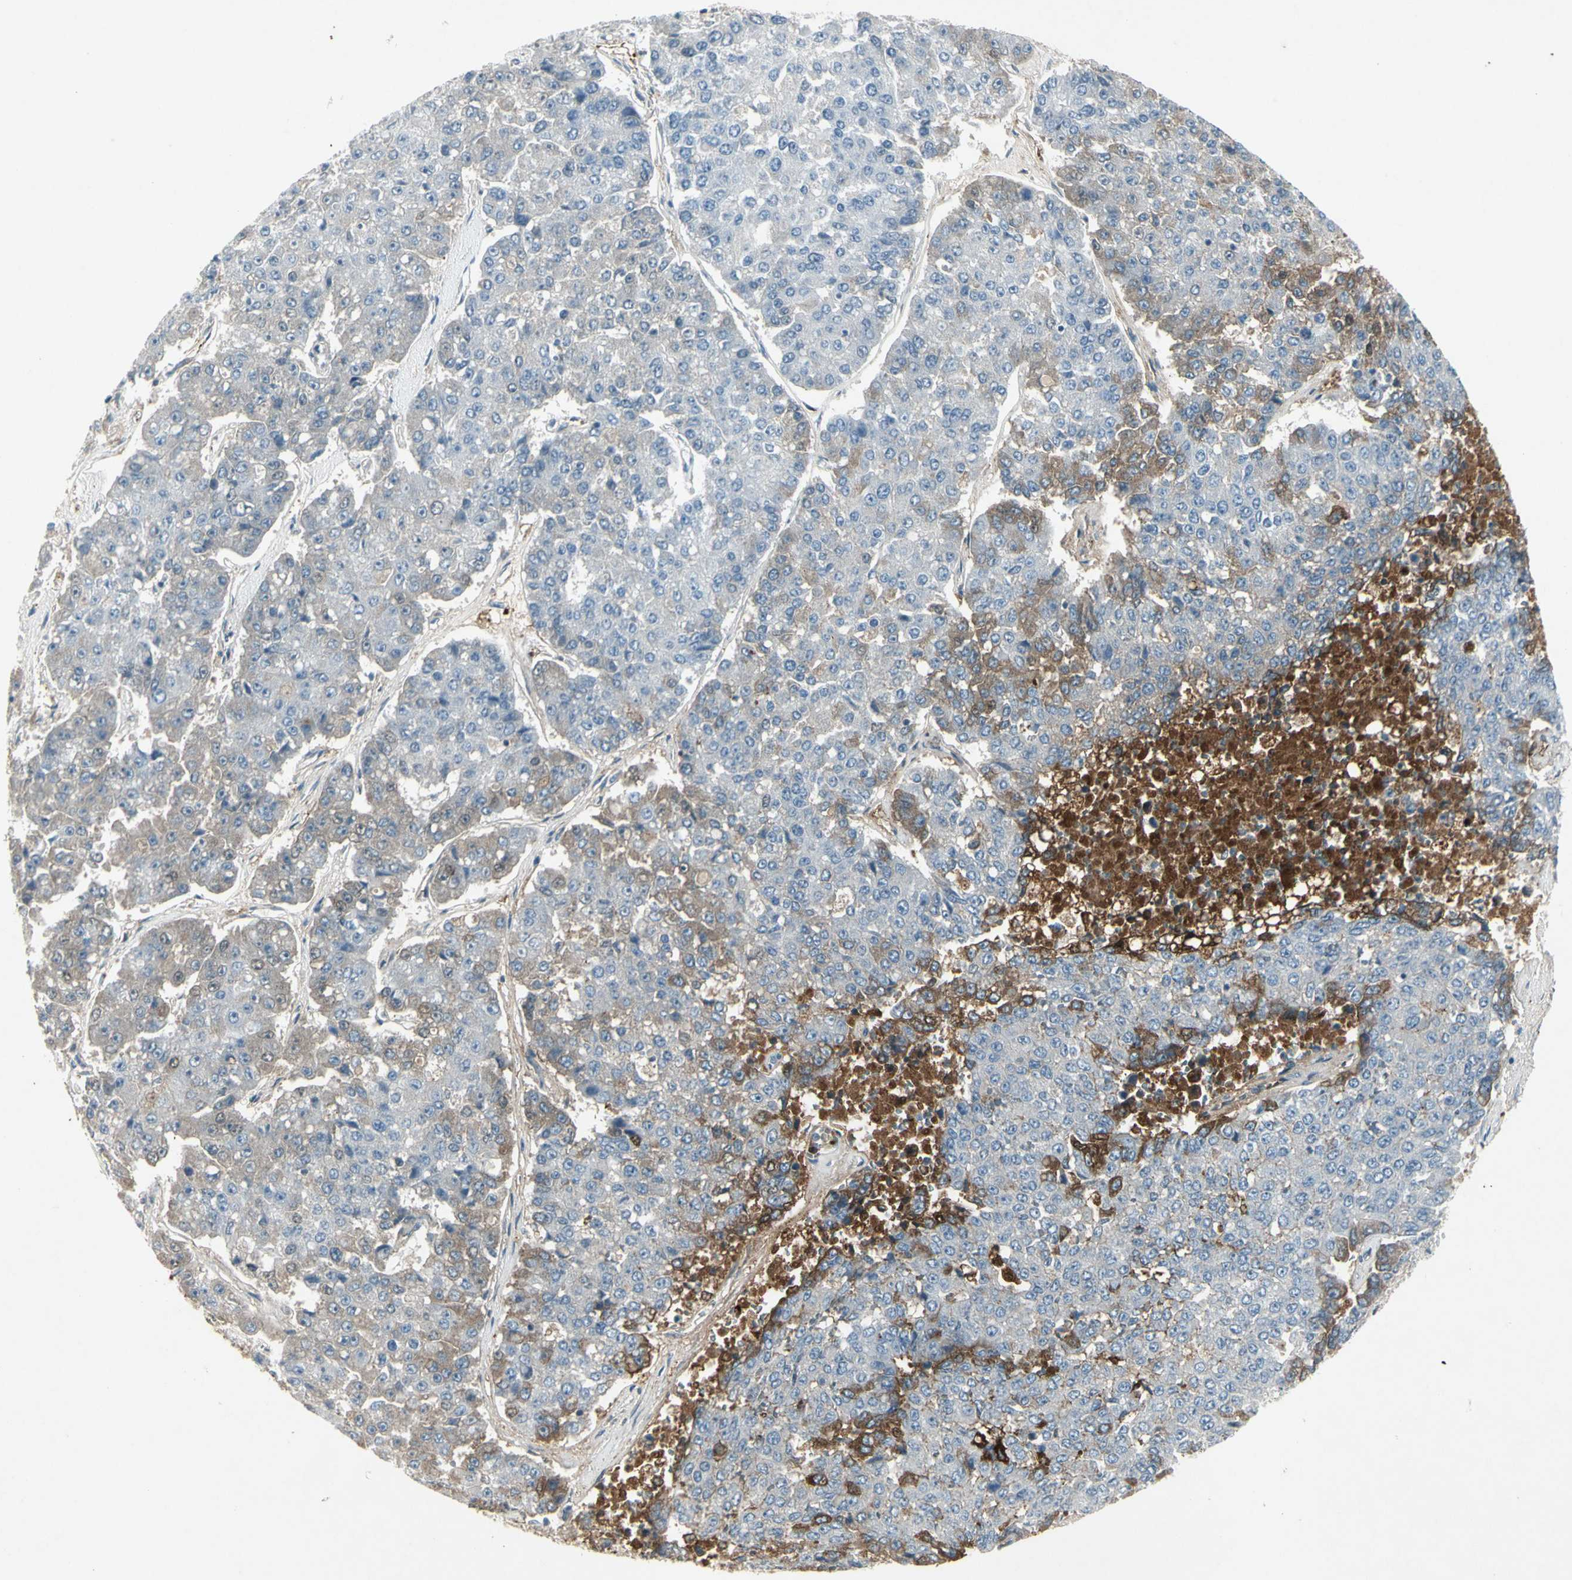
{"staining": {"intensity": "weak", "quantity": "<25%", "location": "cytoplasmic/membranous"}, "tissue": "pancreatic cancer", "cell_type": "Tumor cells", "image_type": "cancer", "snomed": [{"axis": "morphology", "description": "Adenocarcinoma, NOS"}, {"axis": "topography", "description": "Pancreas"}], "caption": "Pancreatic adenocarcinoma was stained to show a protein in brown. There is no significant expression in tumor cells.", "gene": "IGHM", "patient": {"sex": "male", "age": 50}}